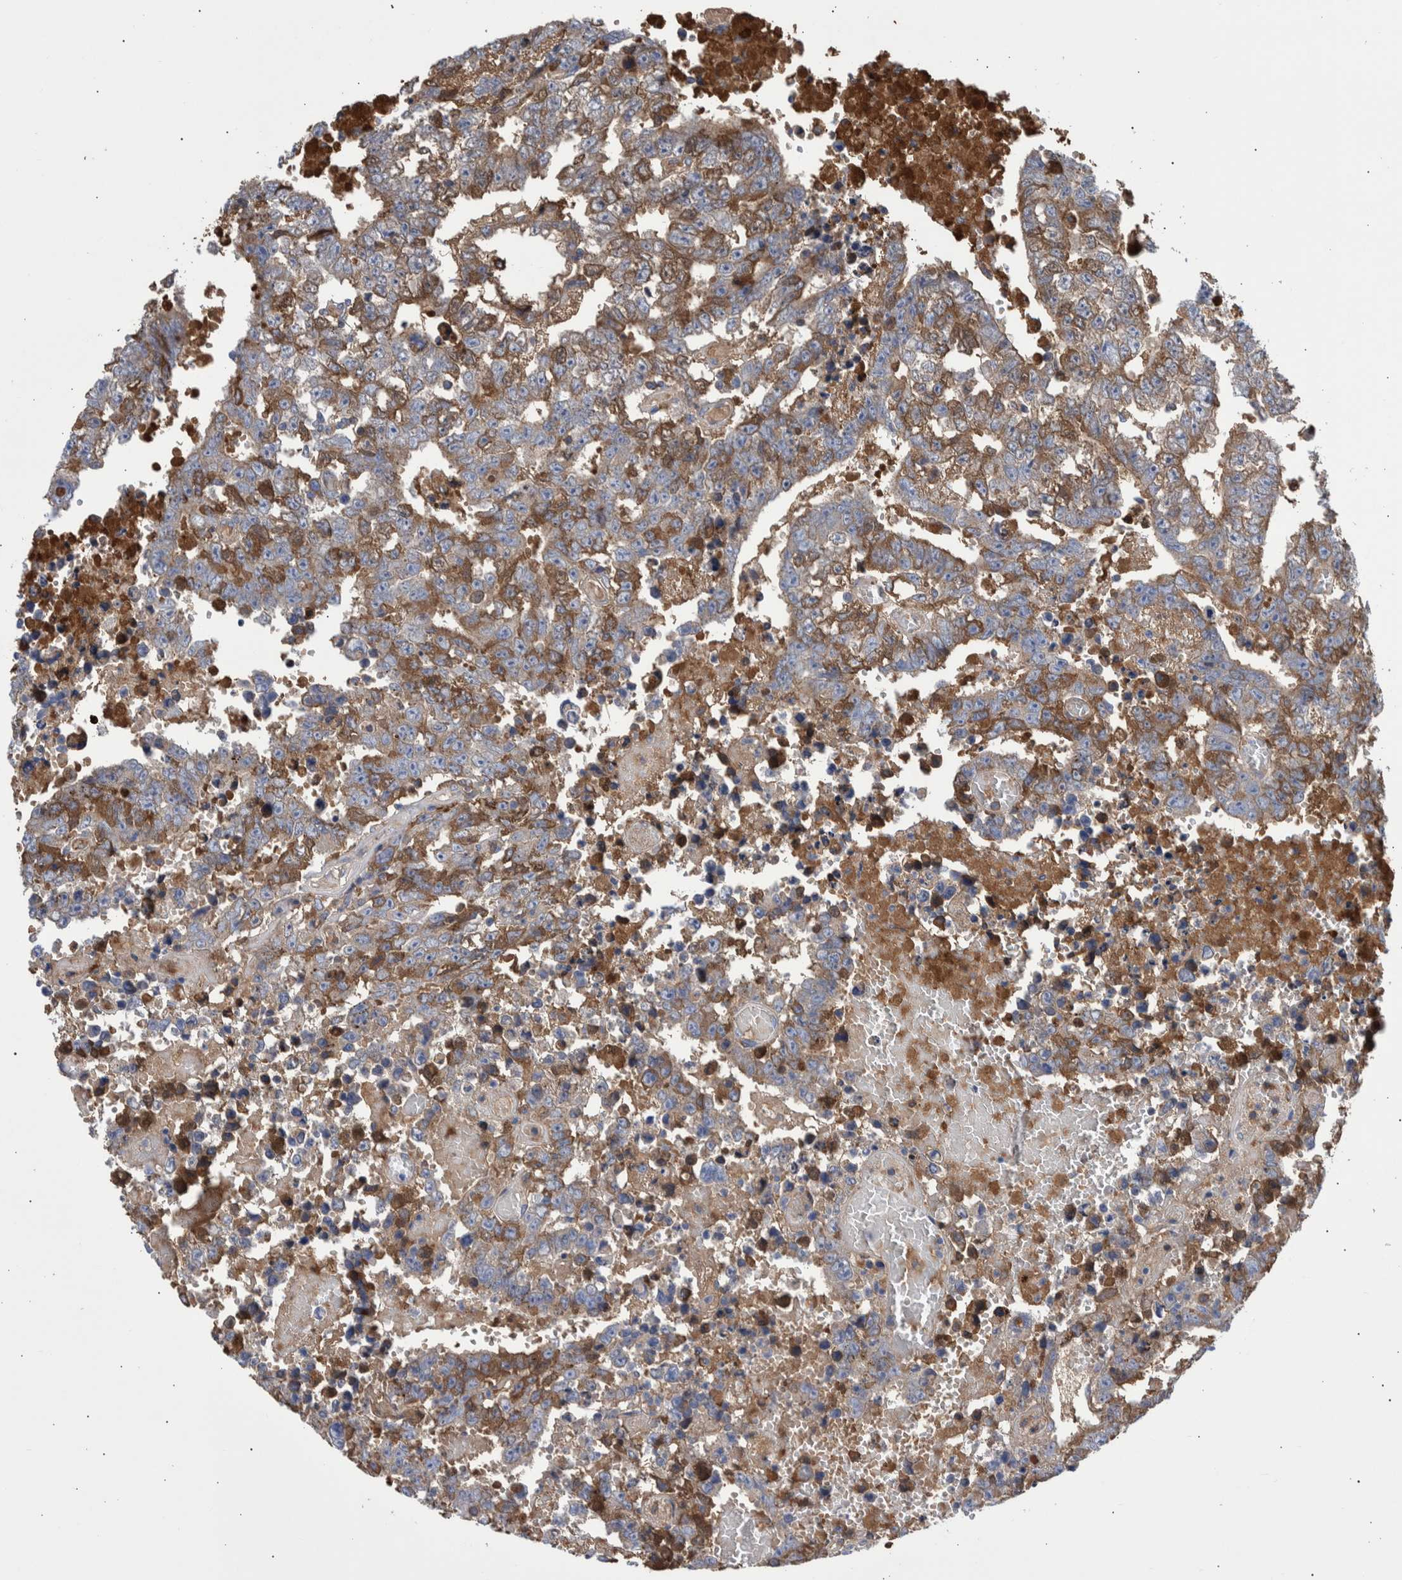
{"staining": {"intensity": "weak", "quantity": "25%-75%", "location": "cytoplasmic/membranous"}, "tissue": "testis cancer", "cell_type": "Tumor cells", "image_type": "cancer", "snomed": [{"axis": "morphology", "description": "Carcinoma, Embryonal, NOS"}, {"axis": "topography", "description": "Testis"}], "caption": "Immunohistochemical staining of testis cancer shows weak cytoplasmic/membranous protein positivity in about 25%-75% of tumor cells.", "gene": "DLL4", "patient": {"sex": "male", "age": 25}}